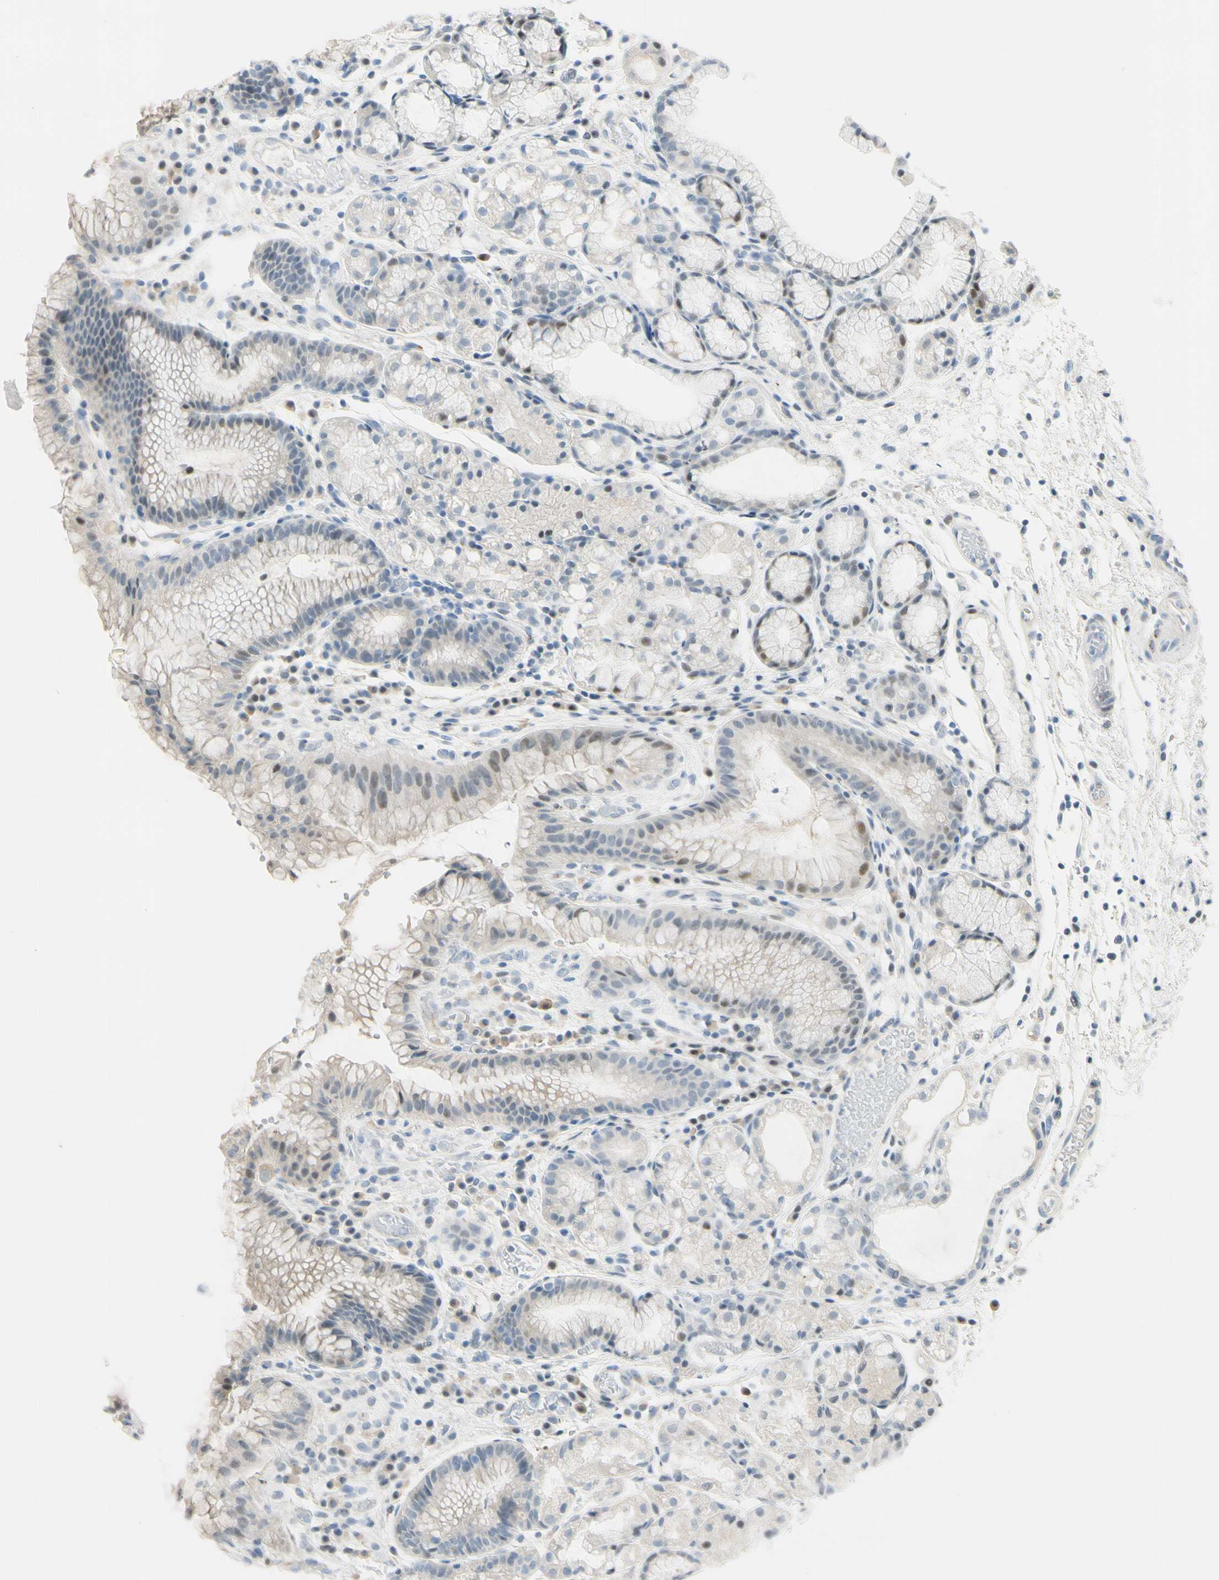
{"staining": {"intensity": "moderate", "quantity": "<25%", "location": "nuclear"}, "tissue": "stomach", "cell_type": "Glandular cells", "image_type": "normal", "snomed": [{"axis": "morphology", "description": "Normal tissue, NOS"}, {"axis": "topography", "description": "Stomach, upper"}], "caption": "Immunohistochemistry (IHC) (DAB) staining of unremarkable human stomach demonstrates moderate nuclear protein positivity in about <25% of glandular cells.", "gene": "B4GALNT1", "patient": {"sex": "male", "age": 72}}